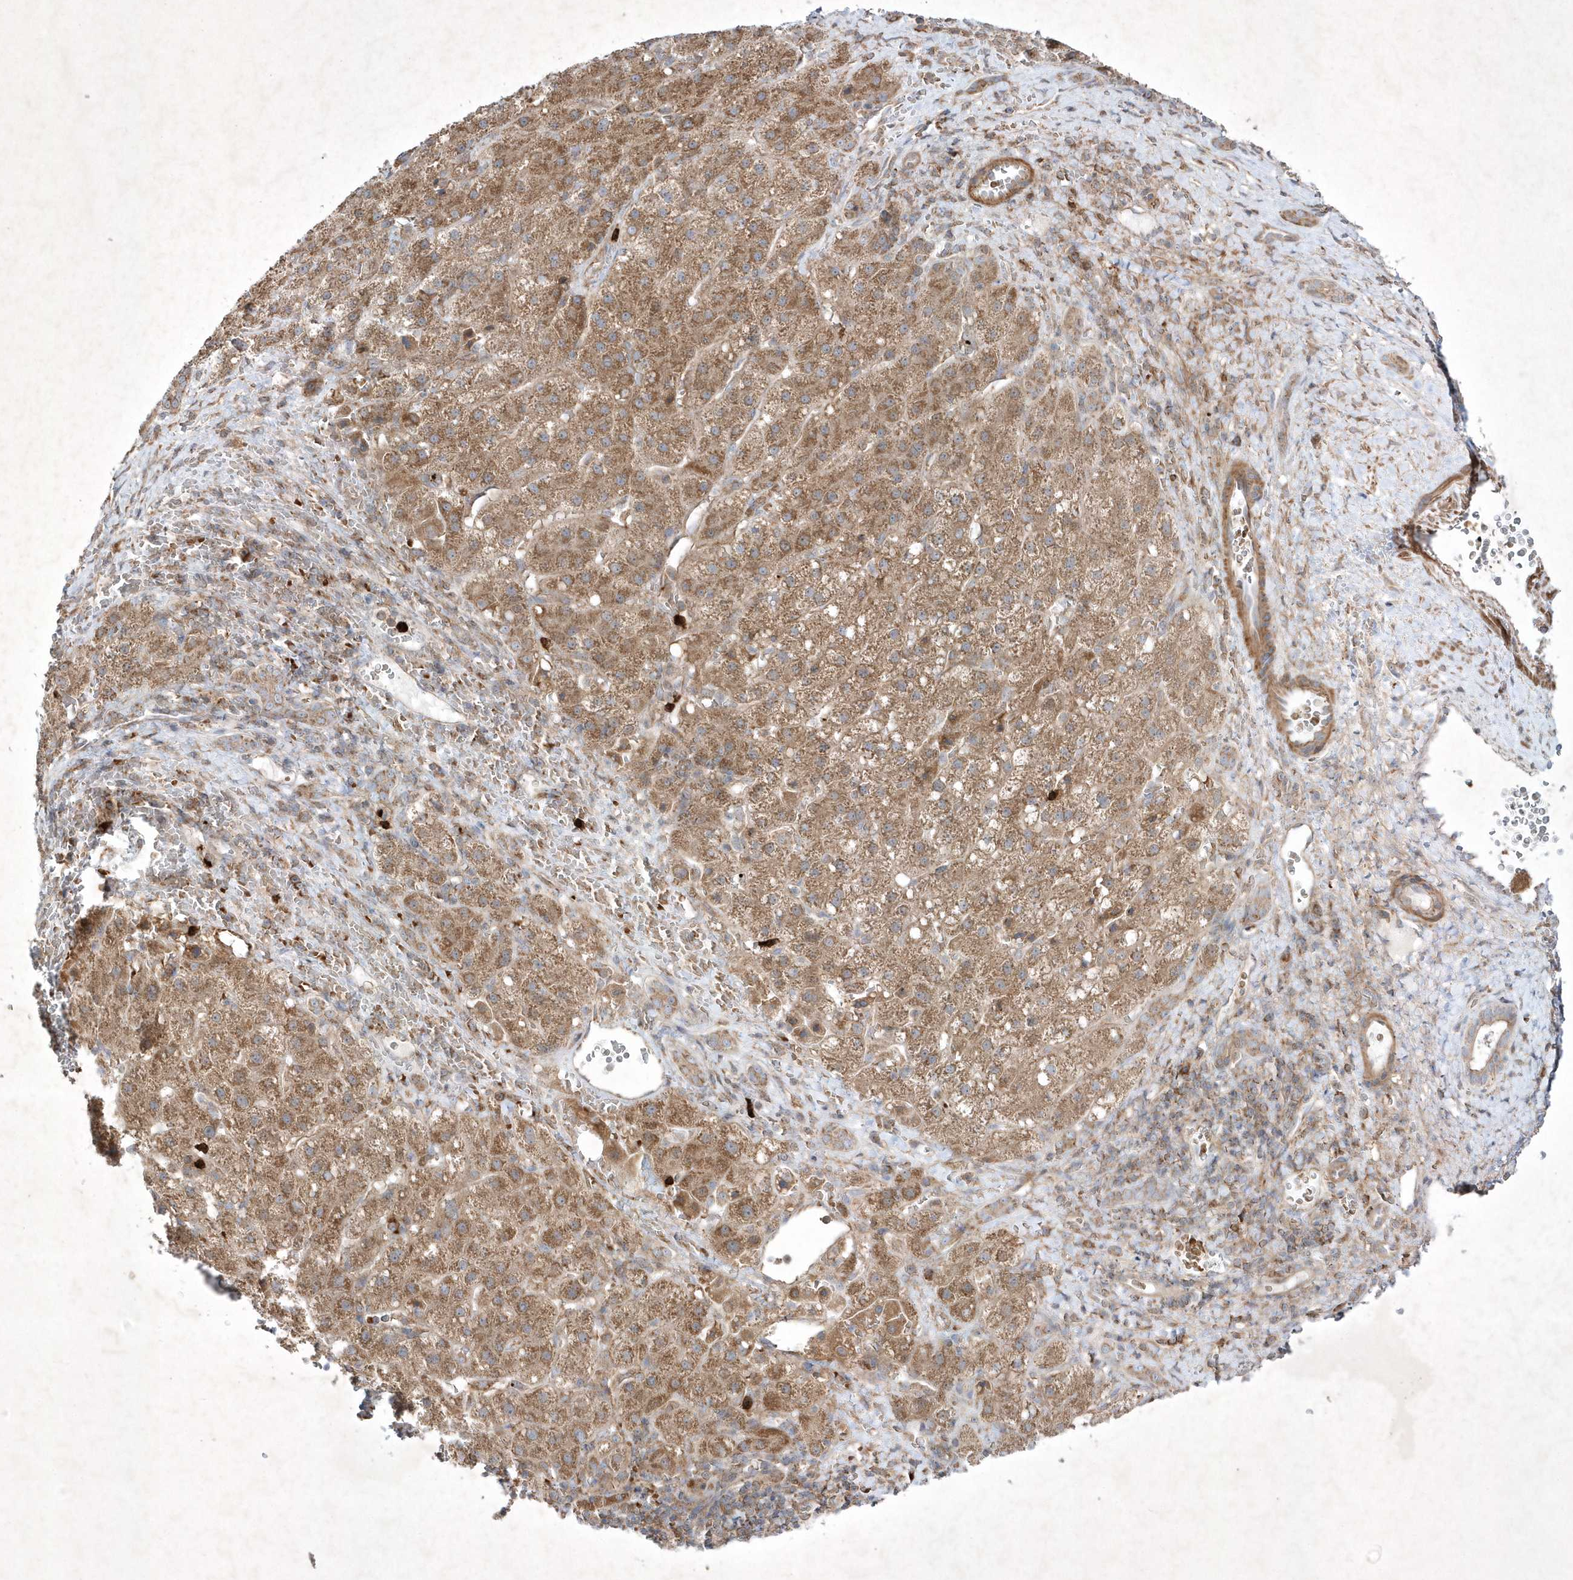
{"staining": {"intensity": "moderate", "quantity": ">75%", "location": "cytoplasmic/membranous"}, "tissue": "liver cancer", "cell_type": "Tumor cells", "image_type": "cancer", "snomed": [{"axis": "morphology", "description": "Carcinoma, Hepatocellular, NOS"}, {"axis": "topography", "description": "Liver"}], "caption": "High-magnification brightfield microscopy of hepatocellular carcinoma (liver) stained with DAB (3,3'-diaminobenzidine) (brown) and counterstained with hematoxylin (blue). tumor cells exhibit moderate cytoplasmic/membranous staining is appreciated in approximately>75% of cells.", "gene": "OPA1", "patient": {"sex": "male", "age": 57}}